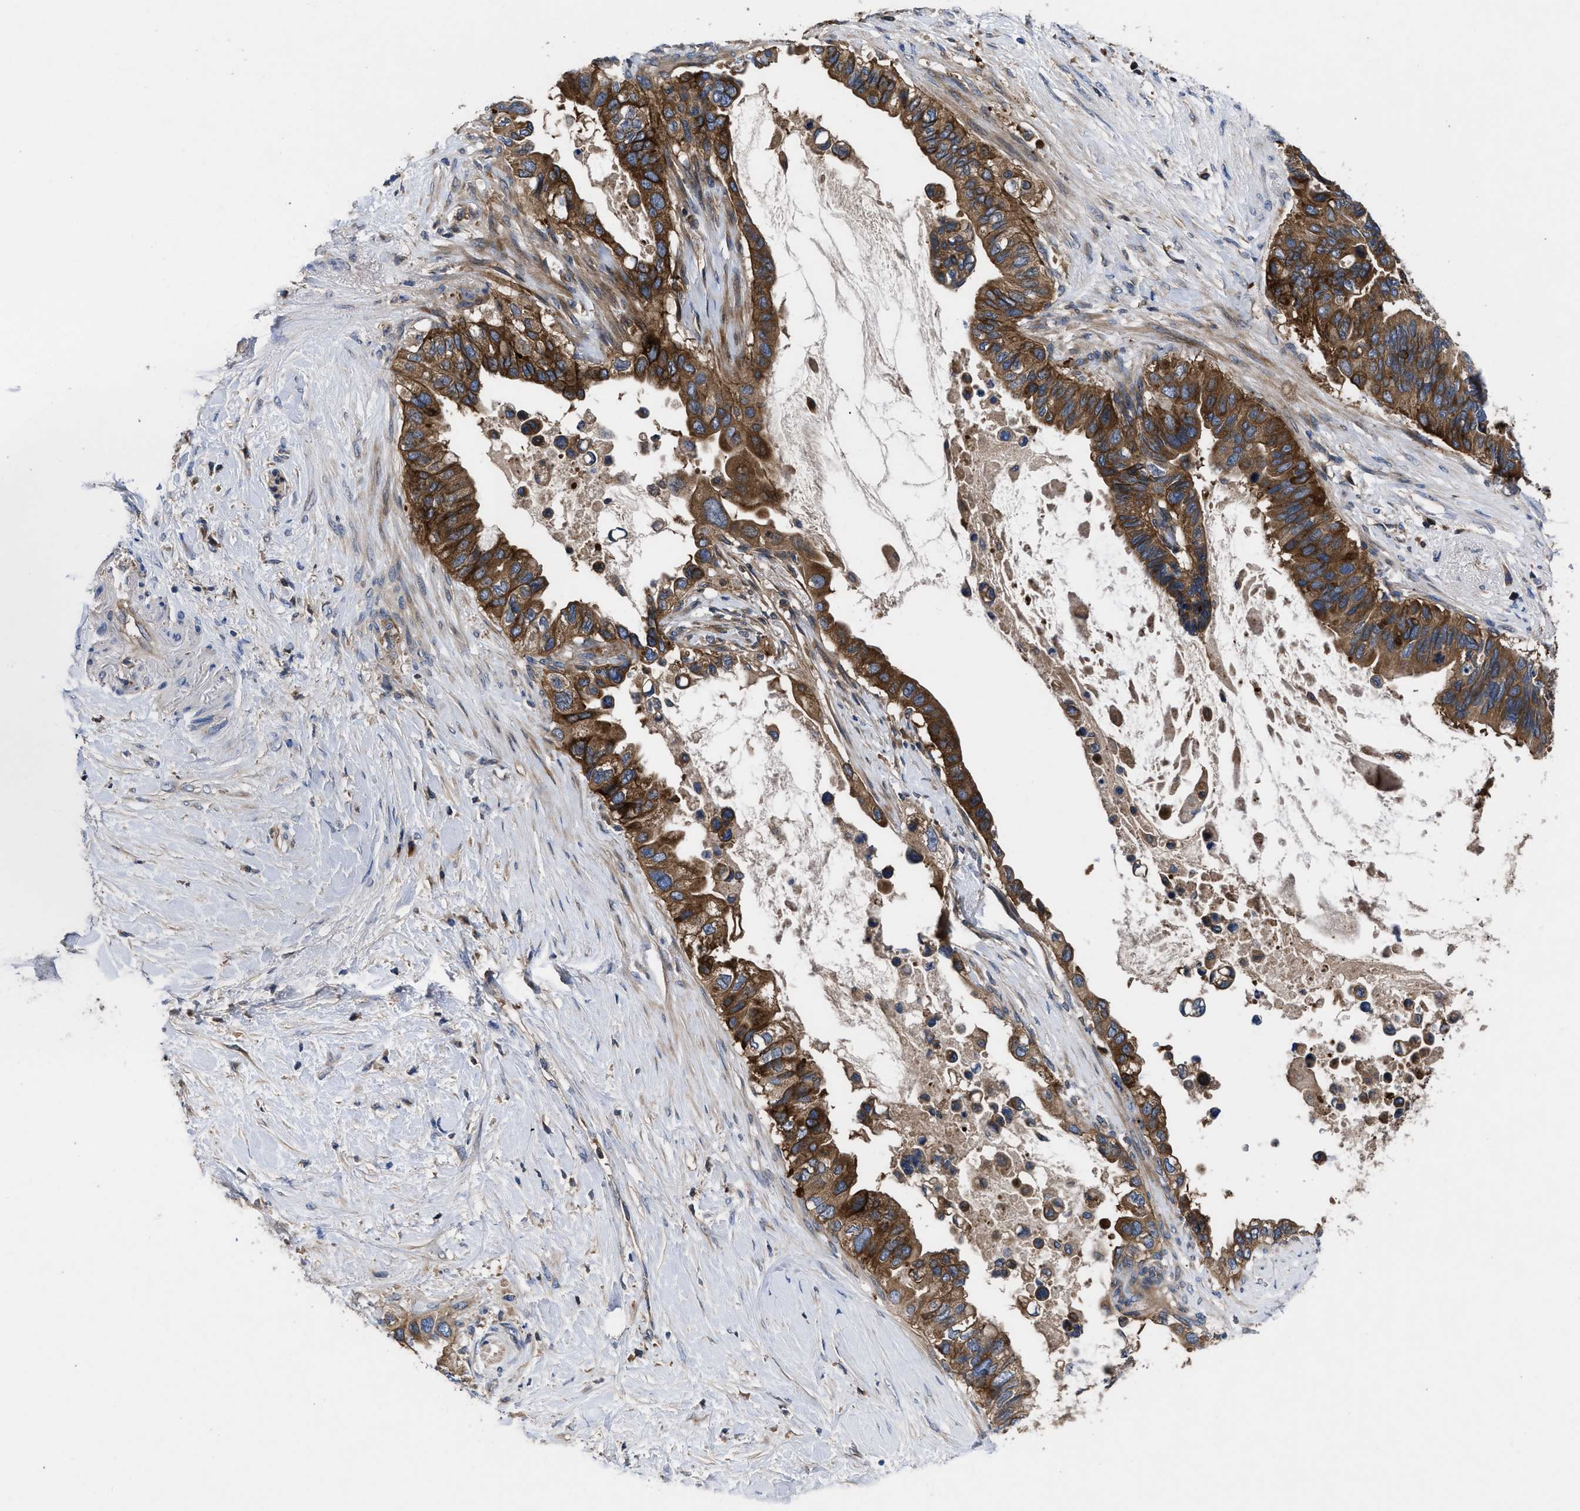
{"staining": {"intensity": "strong", "quantity": ">75%", "location": "cytoplasmic/membranous"}, "tissue": "pancreatic cancer", "cell_type": "Tumor cells", "image_type": "cancer", "snomed": [{"axis": "morphology", "description": "Adenocarcinoma, NOS"}, {"axis": "topography", "description": "Pancreas"}], "caption": "Pancreatic adenocarcinoma stained with DAB (3,3'-diaminobenzidine) immunohistochemistry (IHC) shows high levels of strong cytoplasmic/membranous staining in approximately >75% of tumor cells. (Stains: DAB (3,3'-diaminobenzidine) in brown, nuclei in blue, Microscopy: brightfield microscopy at high magnification).", "gene": "YBEY", "patient": {"sex": "female", "age": 56}}